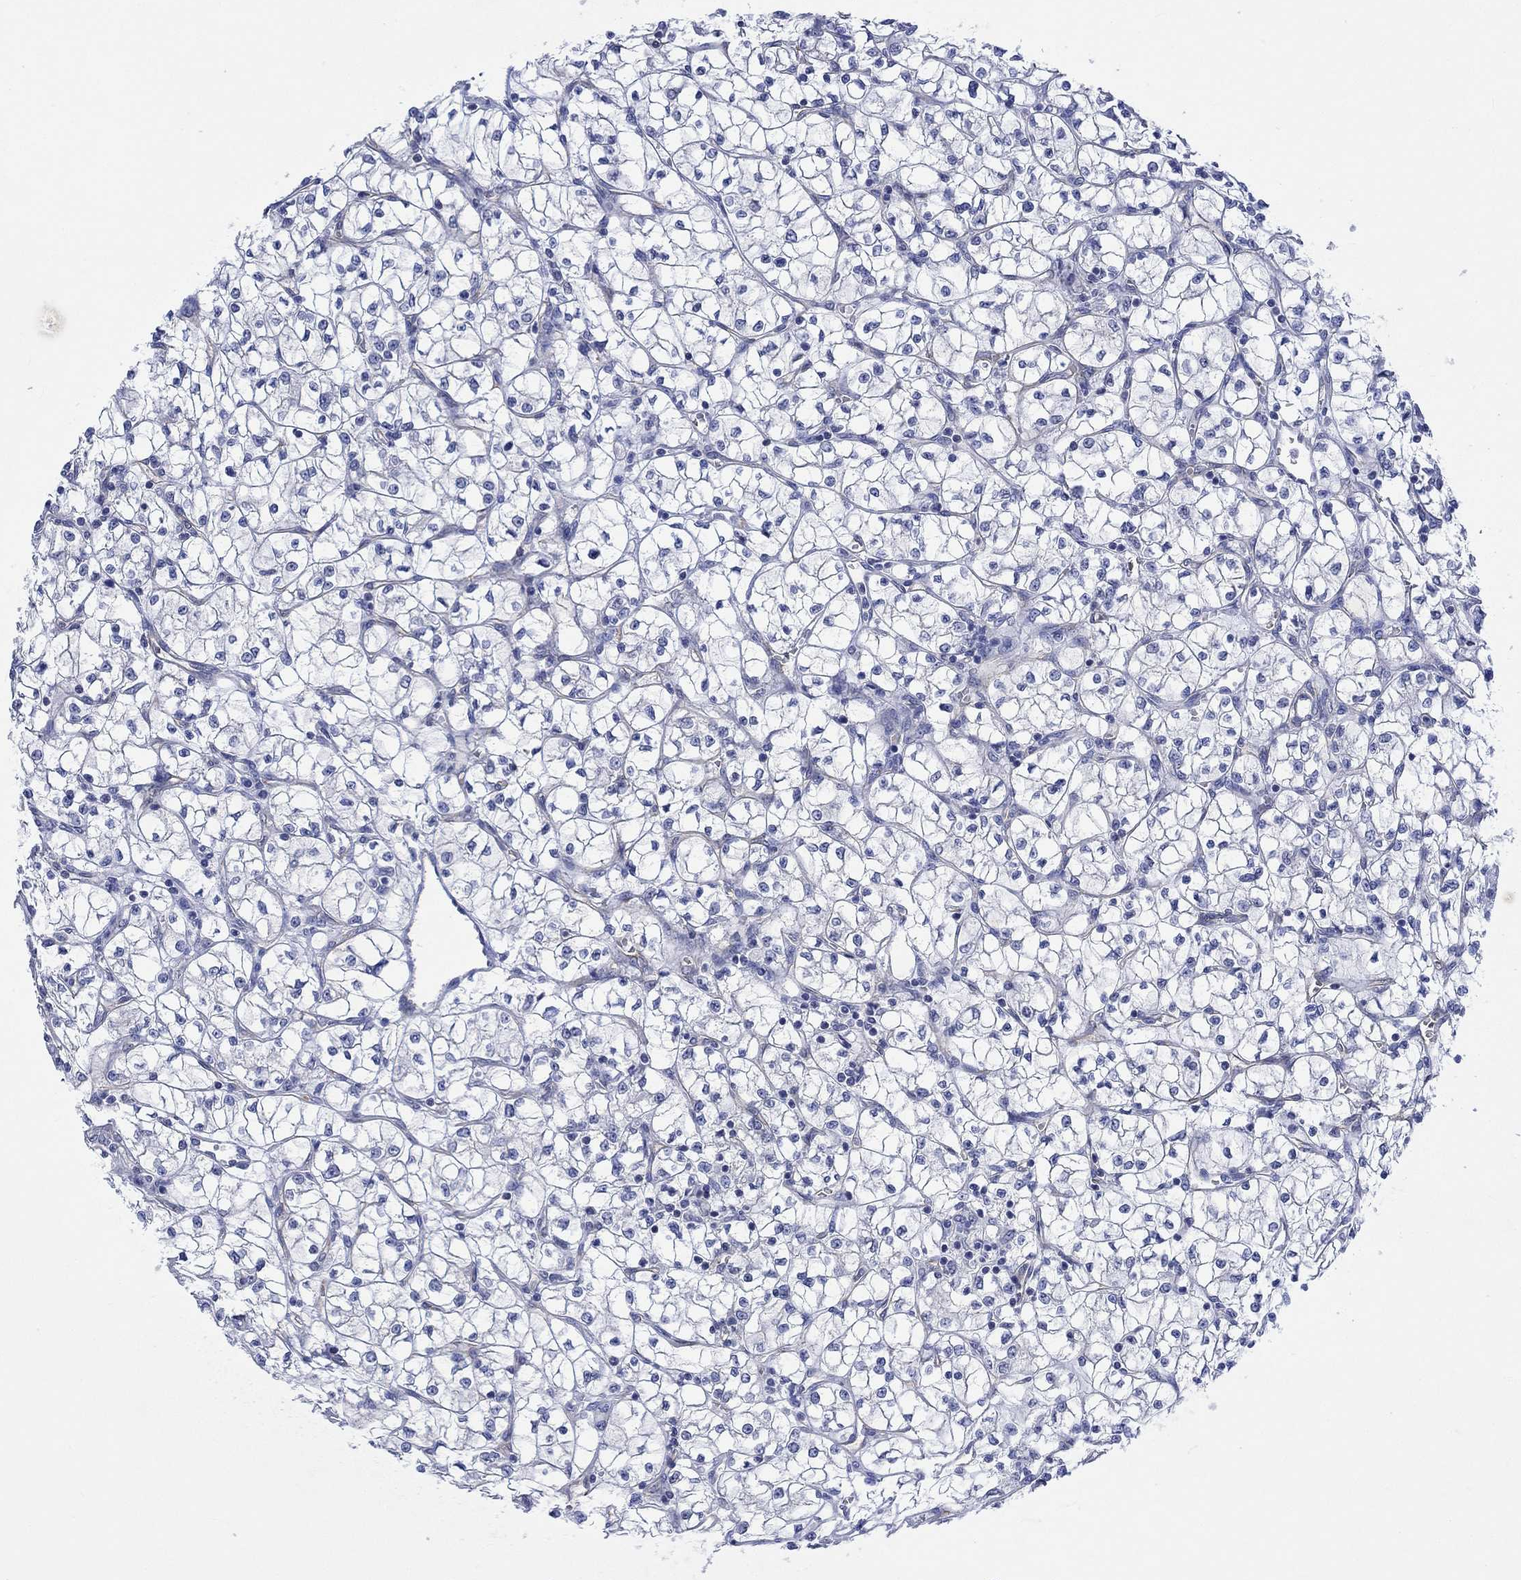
{"staining": {"intensity": "negative", "quantity": "none", "location": "none"}, "tissue": "renal cancer", "cell_type": "Tumor cells", "image_type": "cancer", "snomed": [{"axis": "morphology", "description": "Adenocarcinoma, NOS"}, {"axis": "topography", "description": "Kidney"}], "caption": "Tumor cells show no significant protein positivity in adenocarcinoma (renal). (DAB (3,3'-diaminobenzidine) immunohistochemistry with hematoxylin counter stain).", "gene": "AGRP", "patient": {"sex": "female", "age": 64}}